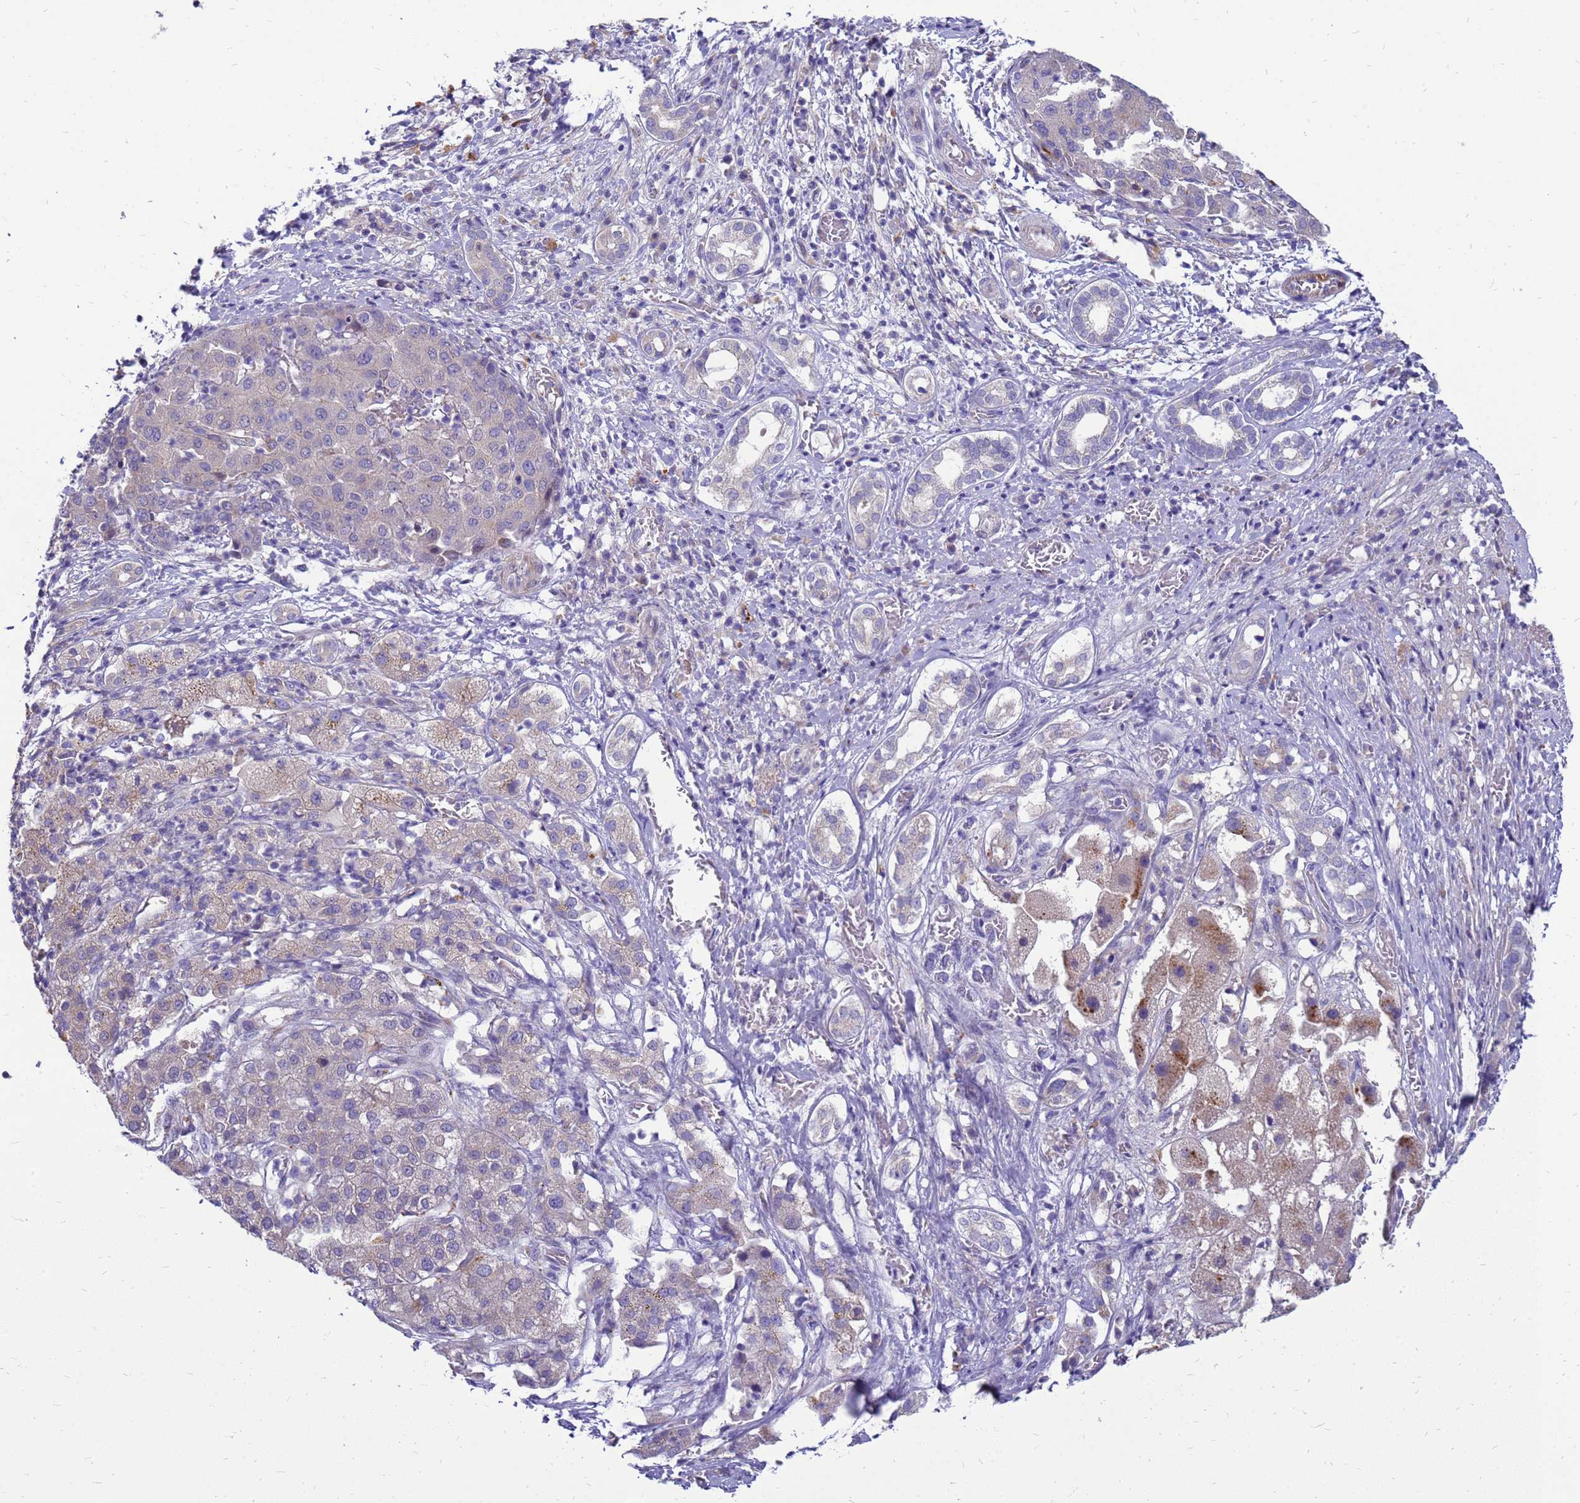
{"staining": {"intensity": "negative", "quantity": "none", "location": "none"}, "tissue": "liver cancer", "cell_type": "Tumor cells", "image_type": "cancer", "snomed": [{"axis": "morphology", "description": "Carcinoma, Hepatocellular, NOS"}, {"axis": "topography", "description": "Liver"}], "caption": "Immunohistochemical staining of human liver cancer (hepatocellular carcinoma) exhibits no significant expression in tumor cells.", "gene": "ENOPH1", "patient": {"sex": "male", "age": 65}}